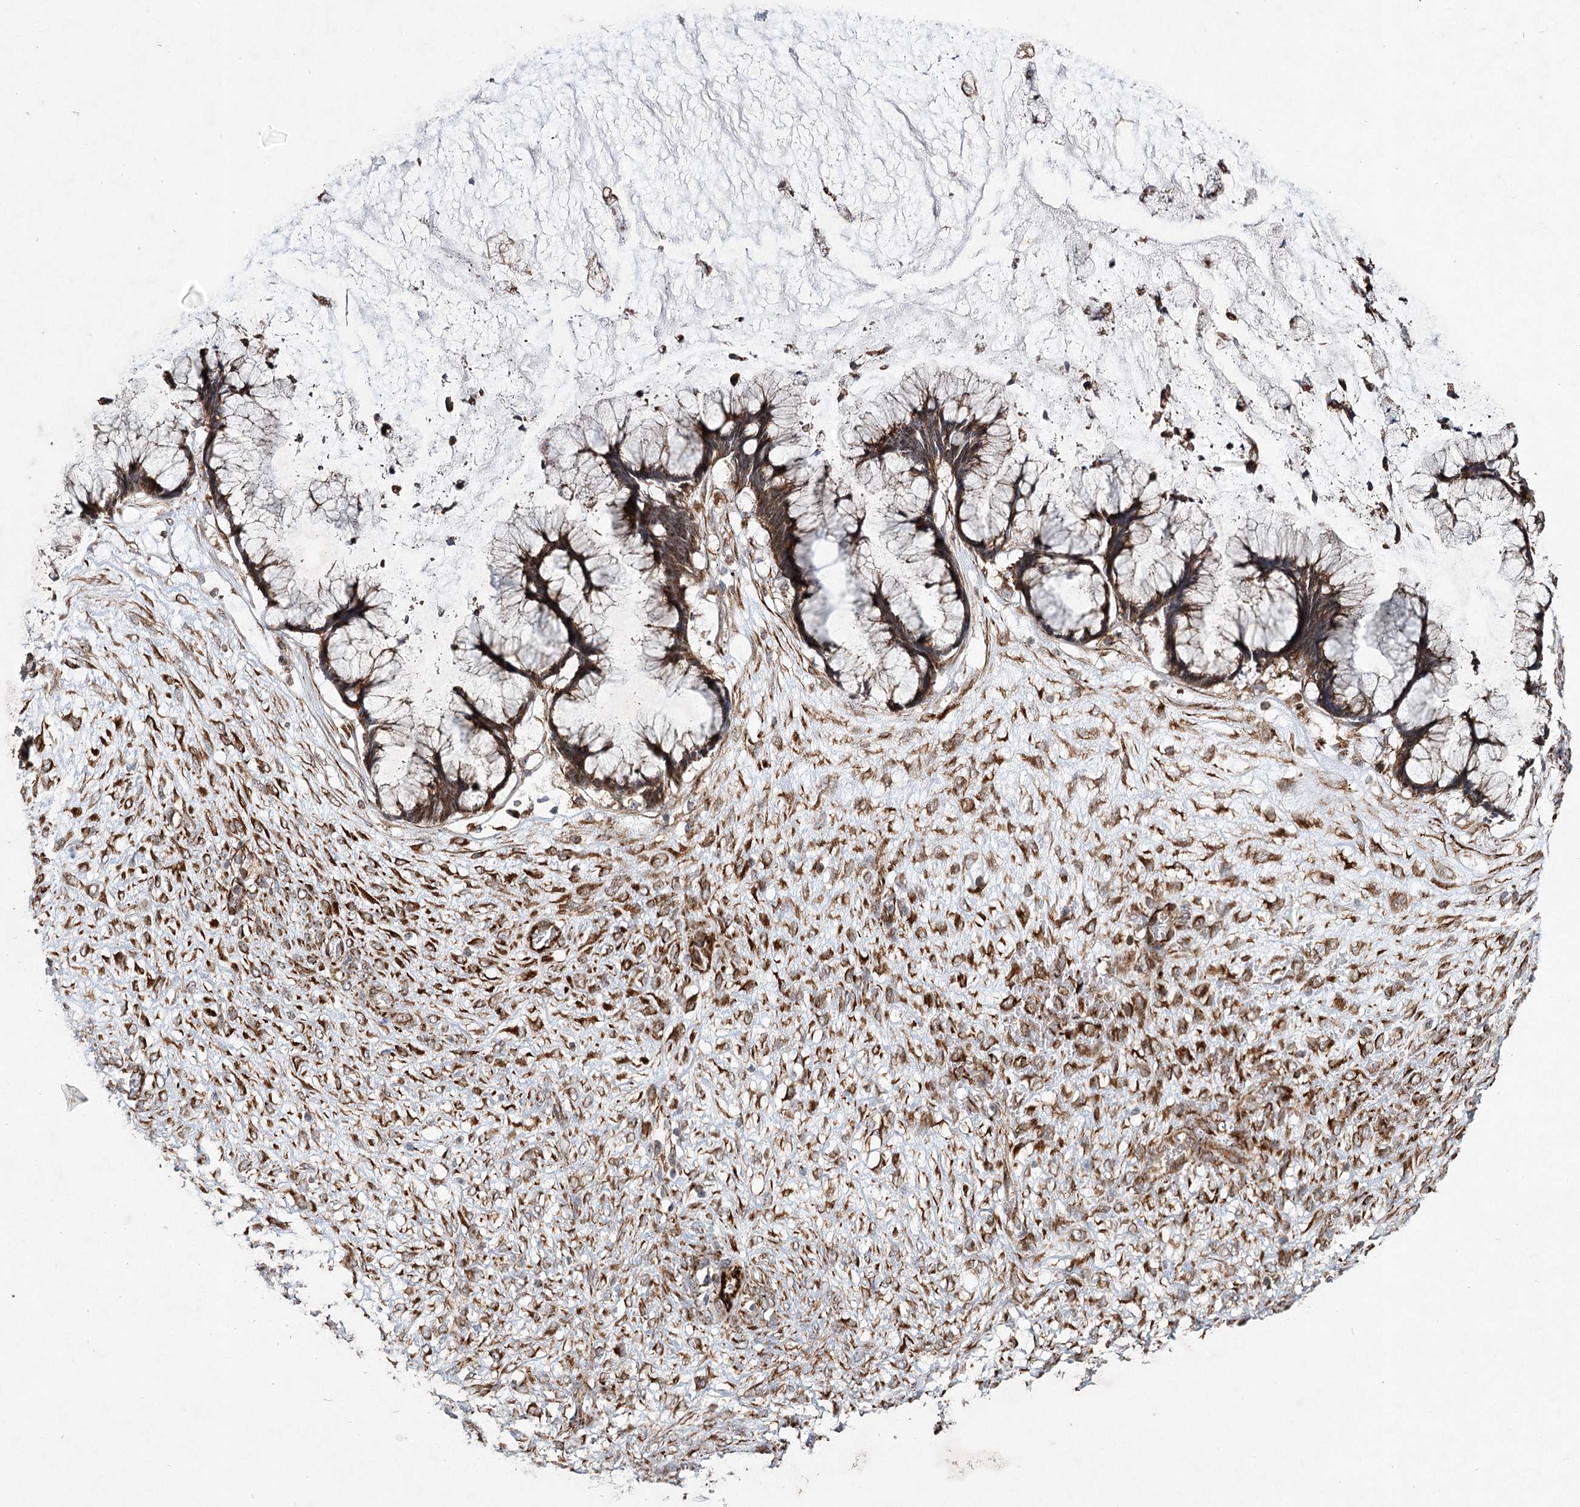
{"staining": {"intensity": "moderate", "quantity": ">75%", "location": "cytoplasmic/membranous"}, "tissue": "ovarian cancer", "cell_type": "Tumor cells", "image_type": "cancer", "snomed": [{"axis": "morphology", "description": "Cystadenocarcinoma, mucinous, NOS"}, {"axis": "topography", "description": "Ovary"}], "caption": "DAB (3,3'-diaminobenzidine) immunohistochemical staining of human ovarian cancer shows moderate cytoplasmic/membranous protein staining in about >75% of tumor cells. (Stains: DAB (3,3'-diaminobenzidine) in brown, nuclei in blue, Microscopy: brightfield microscopy at high magnification).", "gene": "DPEP2", "patient": {"sex": "female", "age": 42}}